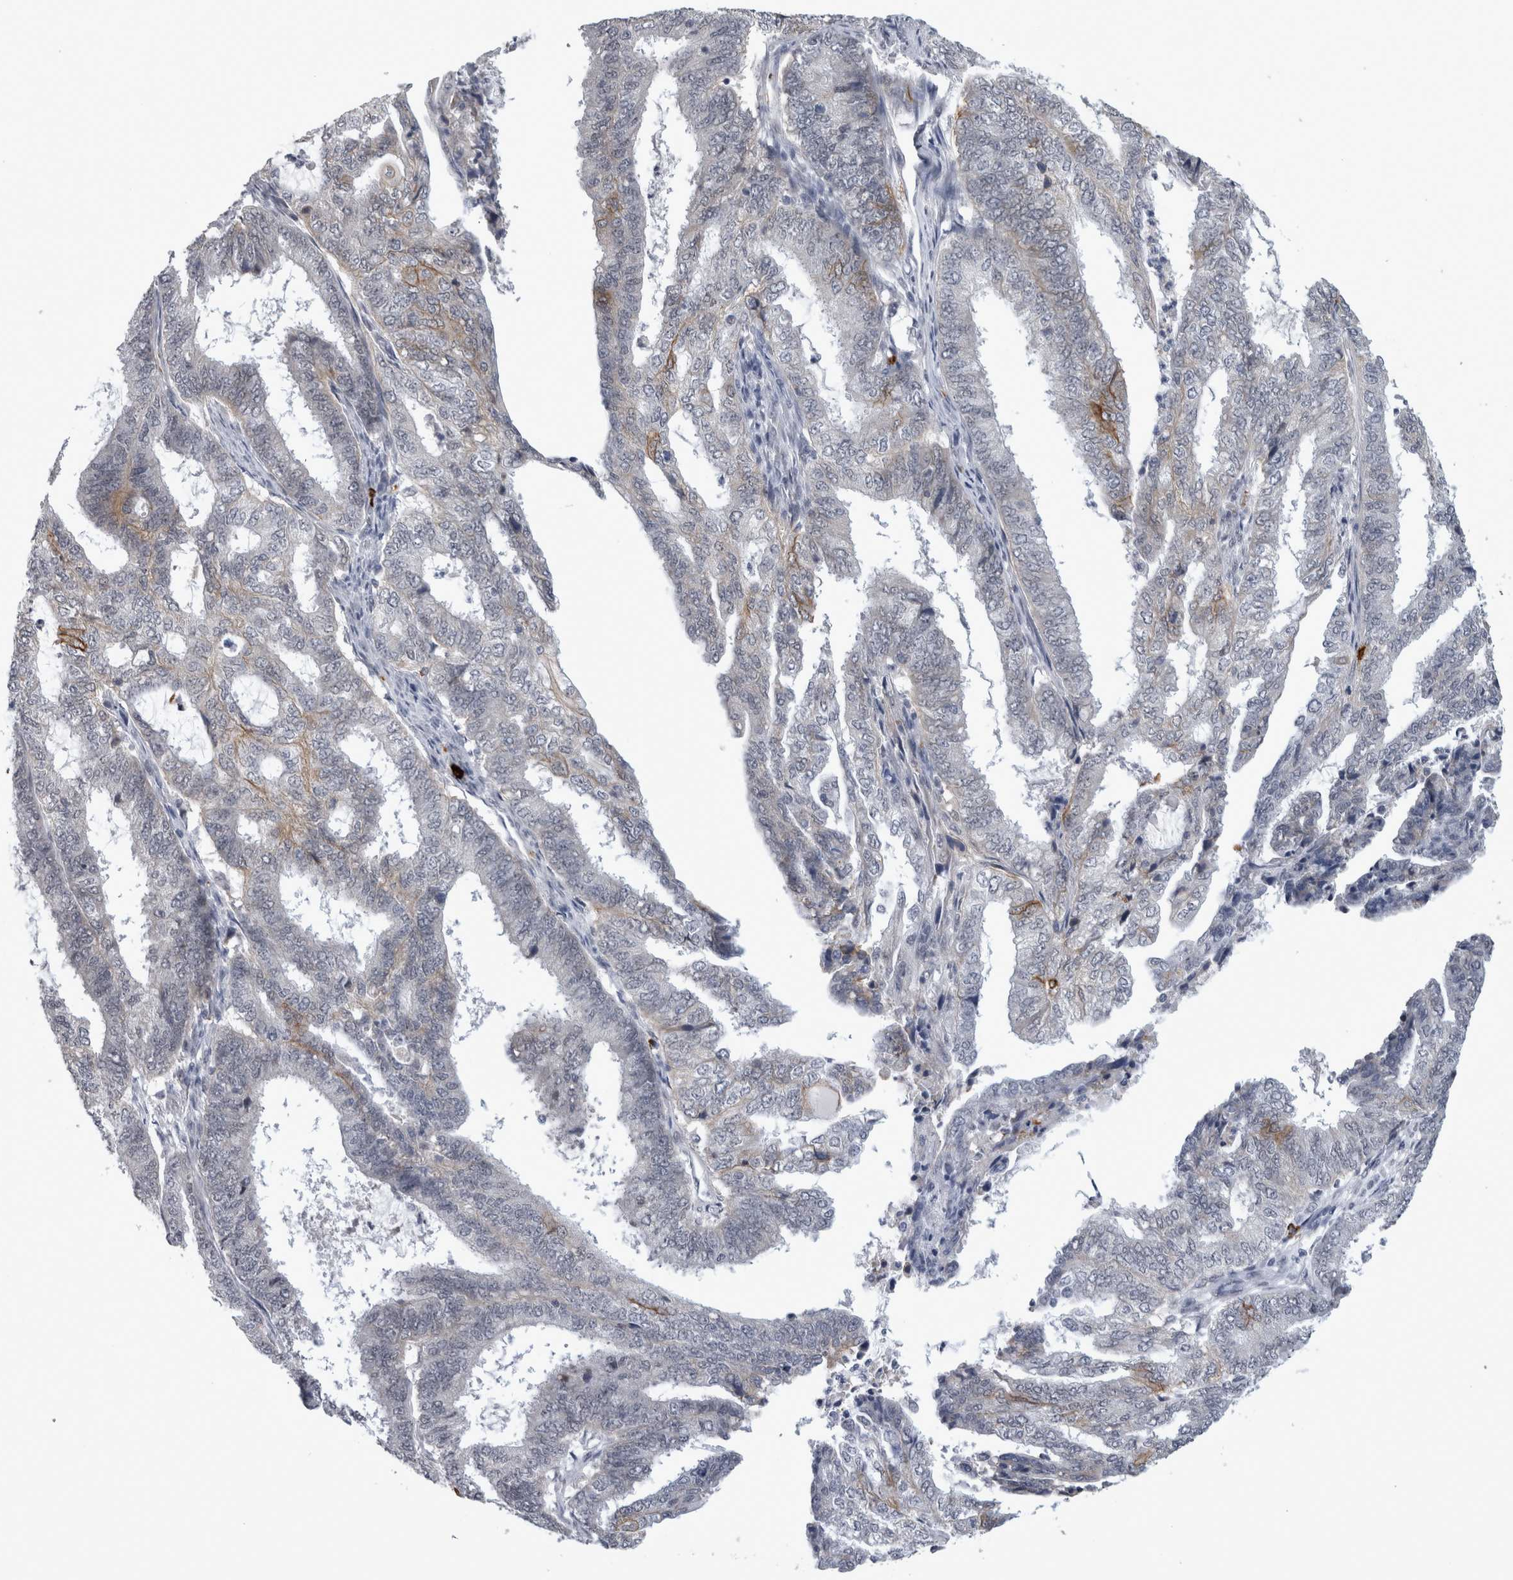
{"staining": {"intensity": "negative", "quantity": "none", "location": "none"}, "tissue": "endometrial cancer", "cell_type": "Tumor cells", "image_type": "cancer", "snomed": [{"axis": "morphology", "description": "Adenocarcinoma, NOS"}, {"axis": "topography", "description": "Endometrium"}], "caption": "DAB (3,3'-diaminobenzidine) immunohistochemical staining of adenocarcinoma (endometrial) displays no significant staining in tumor cells.", "gene": "PEBP4", "patient": {"sex": "female", "age": 51}}